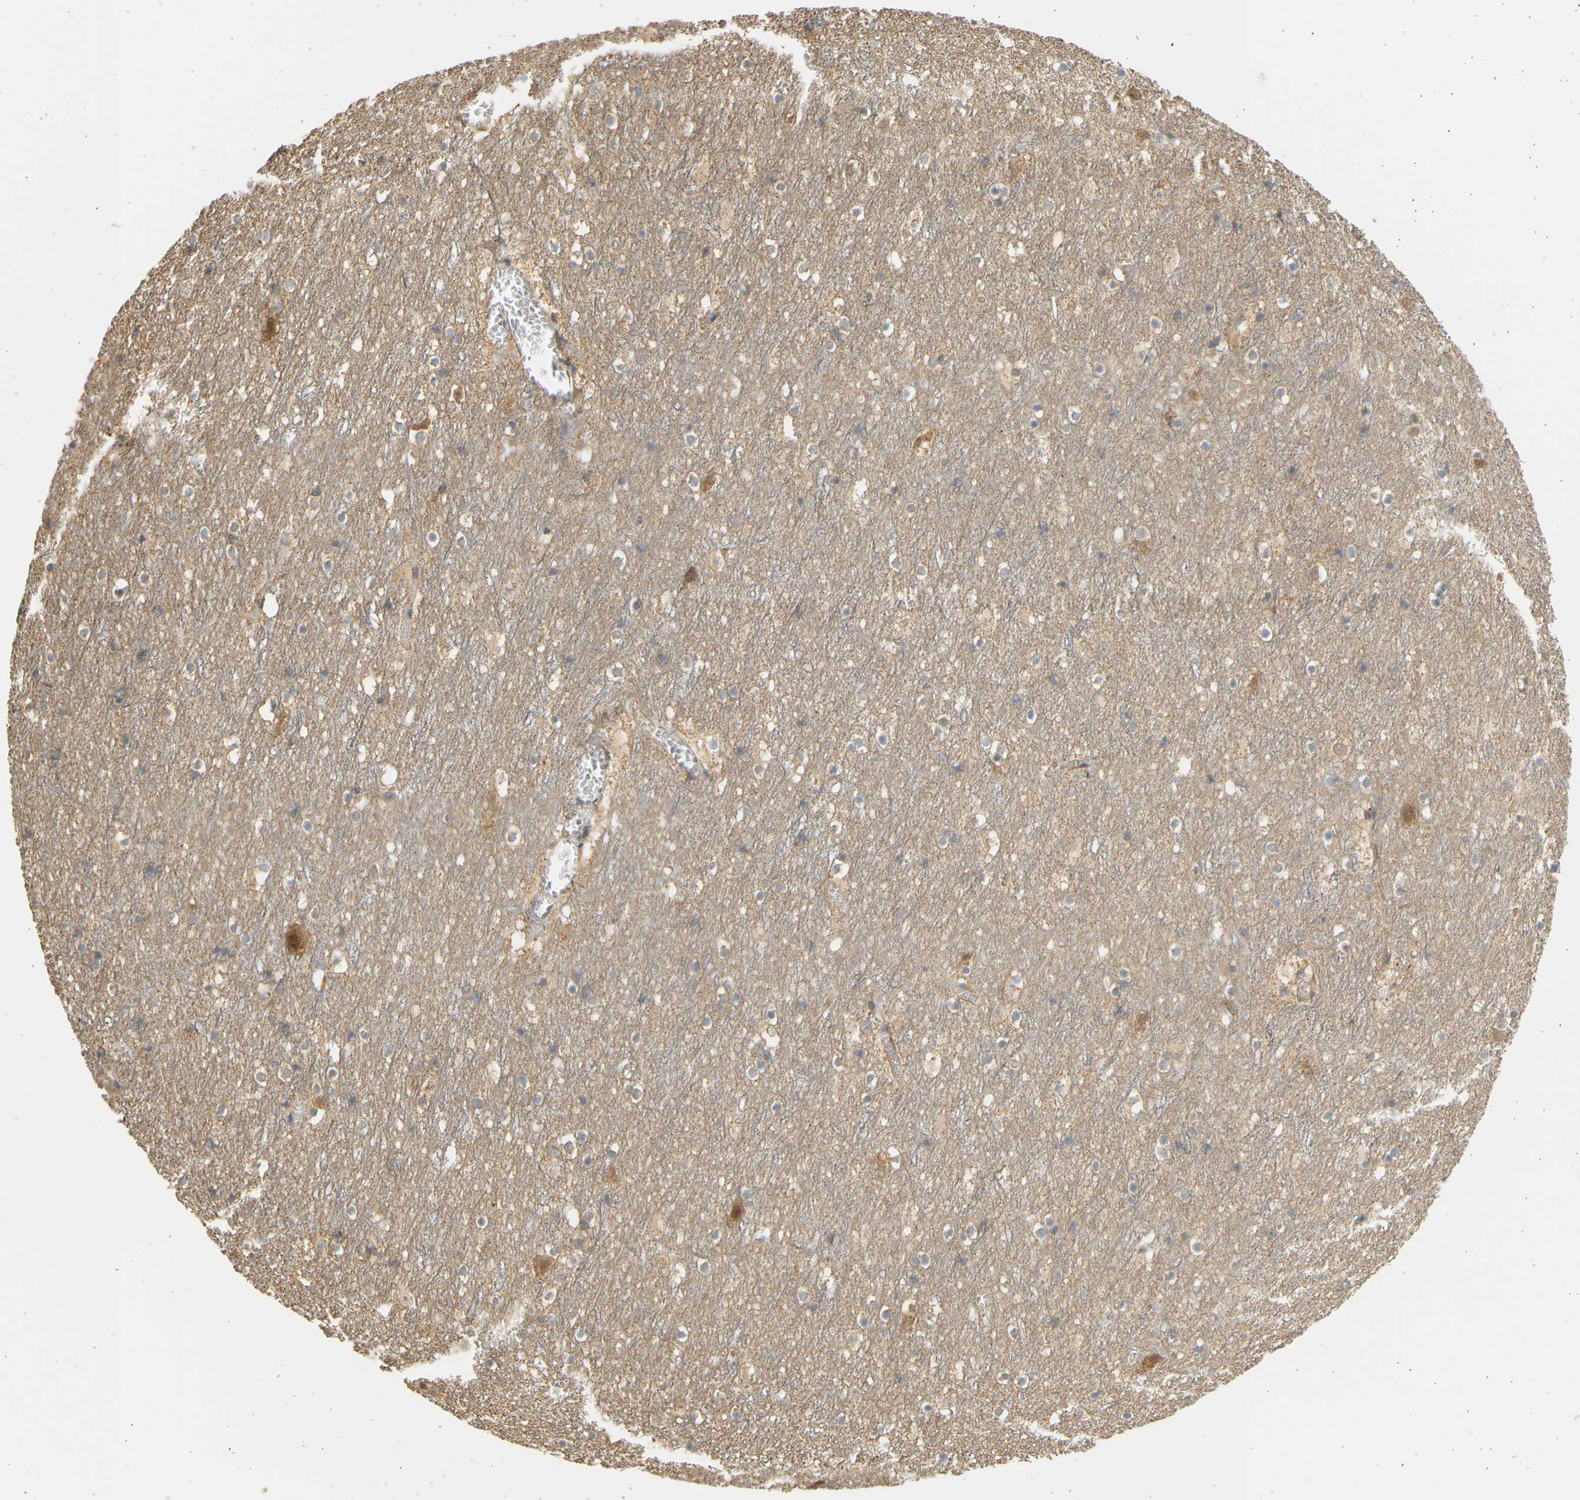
{"staining": {"intensity": "weak", "quantity": ">75%", "location": "cytoplasmic/membranous"}, "tissue": "cerebral cortex", "cell_type": "Endothelial cells", "image_type": "normal", "snomed": [{"axis": "morphology", "description": "Normal tissue, NOS"}, {"axis": "topography", "description": "Cerebral cortex"}], "caption": "Immunohistochemistry (DAB) staining of unremarkable cerebral cortex exhibits weak cytoplasmic/membranous protein expression in about >75% of endothelial cells. (DAB IHC with brightfield microscopy, high magnification).", "gene": "B4GALT6", "patient": {"sex": "male", "age": 45}}